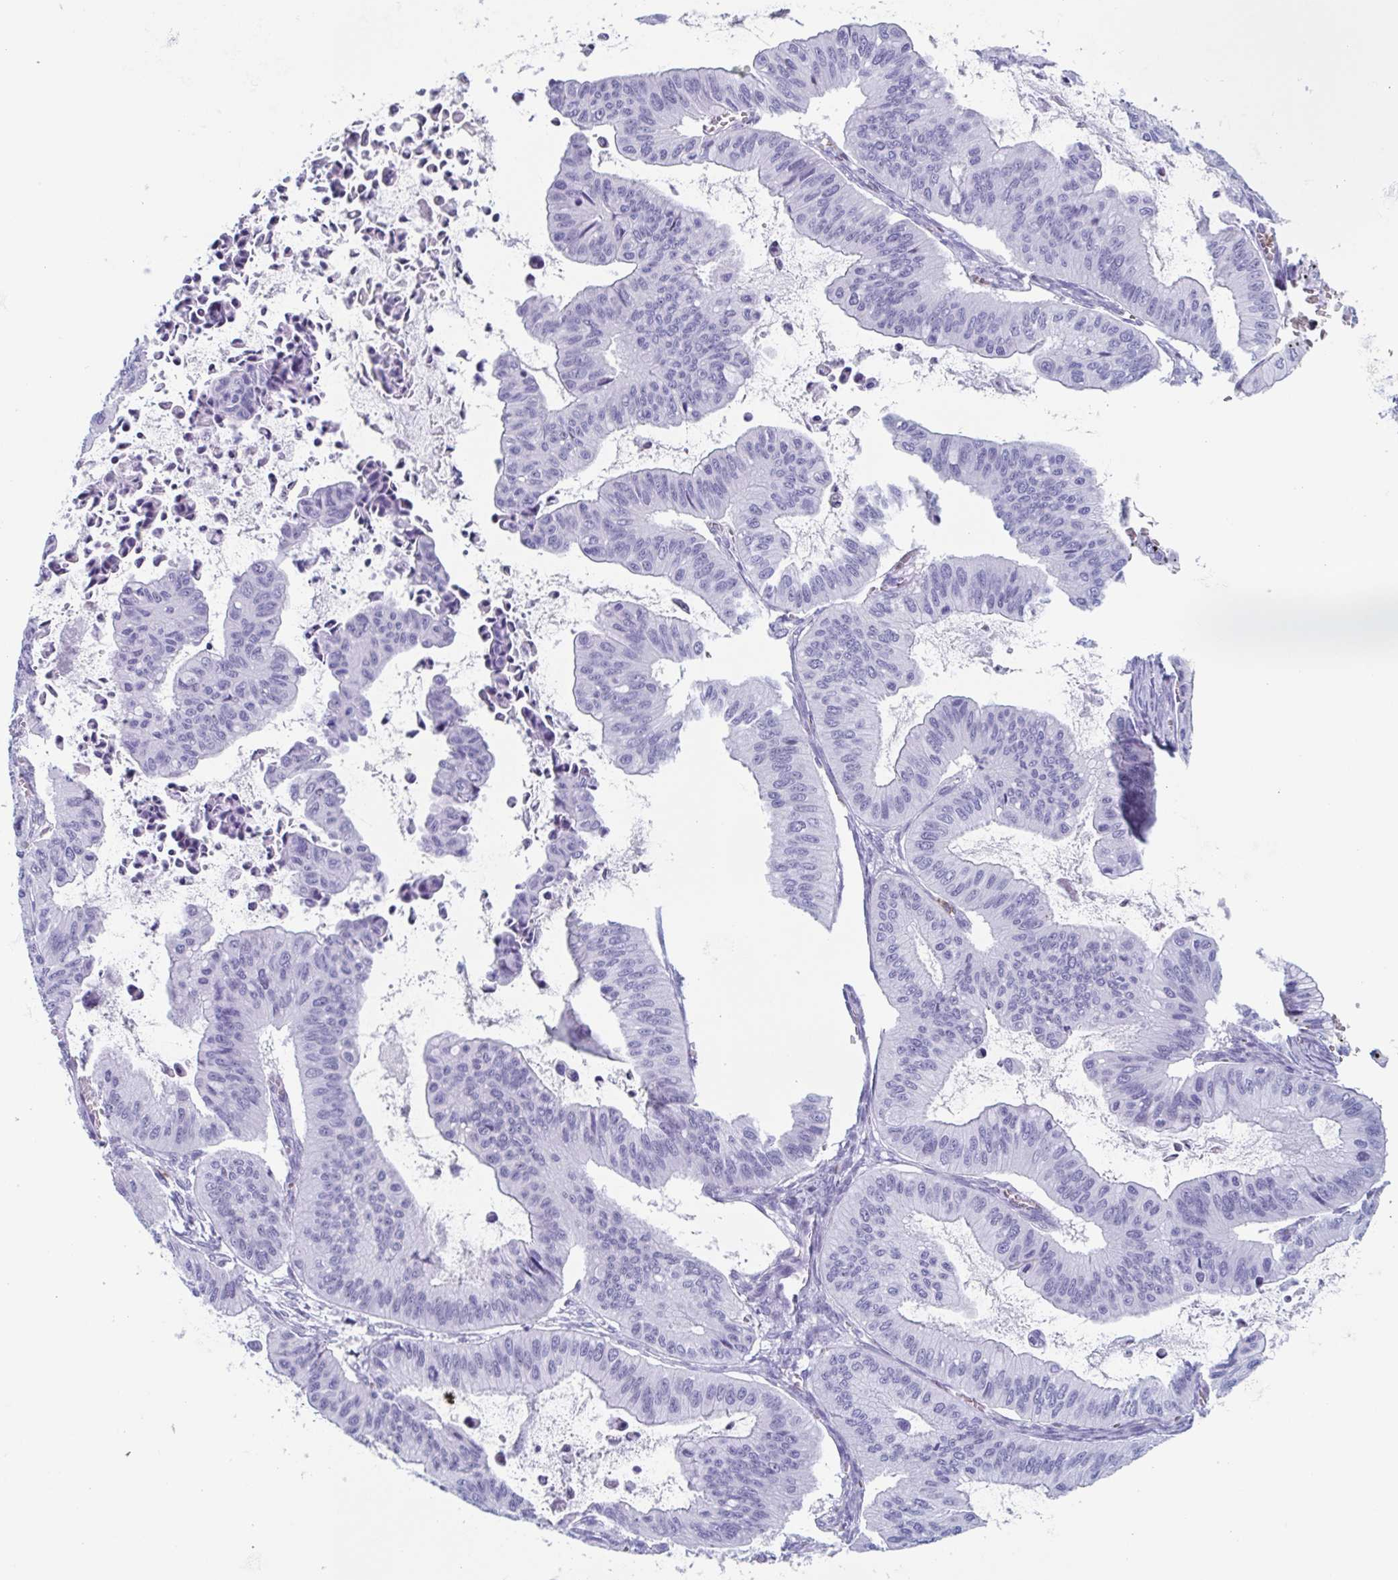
{"staining": {"intensity": "negative", "quantity": "none", "location": "none"}, "tissue": "ovarian cancer", "cell_type": "Tumor cells", "image_type": "cancer", "snomed": [{"axis": "morphology", "description": "Cystadenocarcinoma, mucinous, NOS"}, {"axis": "topography", "description": "Ovary"}], "caption": "High power microscopy photomicrograph of an immunohistochemistry (IHC) photomicrograph of ovarian cancer, revealing no significant staining in tumor cells.", "gene": "BPI", "patient": {"sex": "female", "age": 72}}